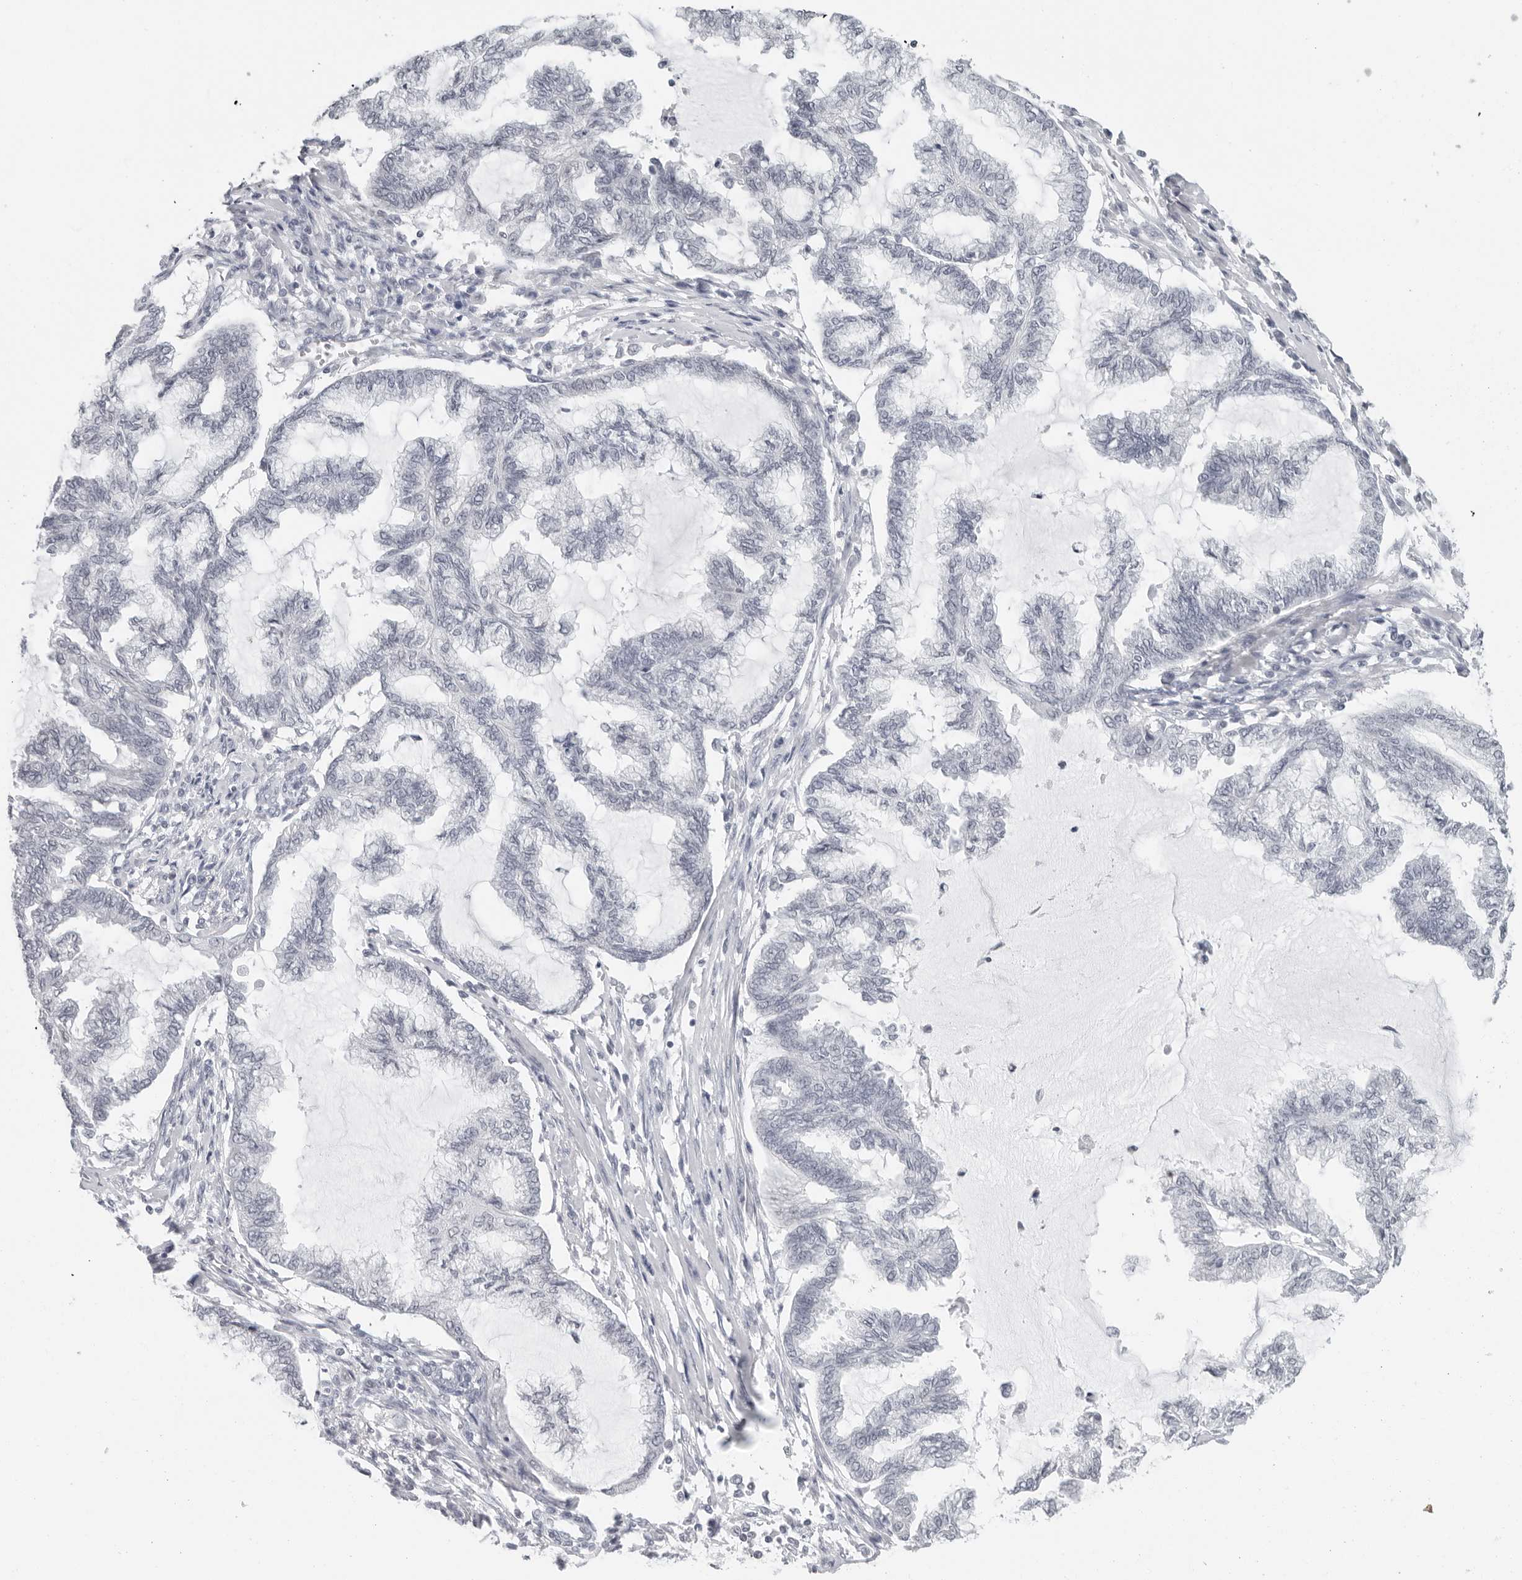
{"staining": {"intensity": "negative", "quantity": "none", "location": "none"}, "tissue": "endometrial cancer", "cell_type": "Tumor cells", "image_type": "cancer", "snomed": [{"axis": "morphology", "description": "Adenocarcinoma, NOS"}, {"axis": "topography", "description": "Endometrium"}], "caption": "Immunohistochemistry photomicrograph of human adenocarcinoma (endometrial) stained for a protein (brown), which demonstrates no staining in tumor cells.", "gene": "FLG2", "patient": {"sex": "female", "age": 86}}